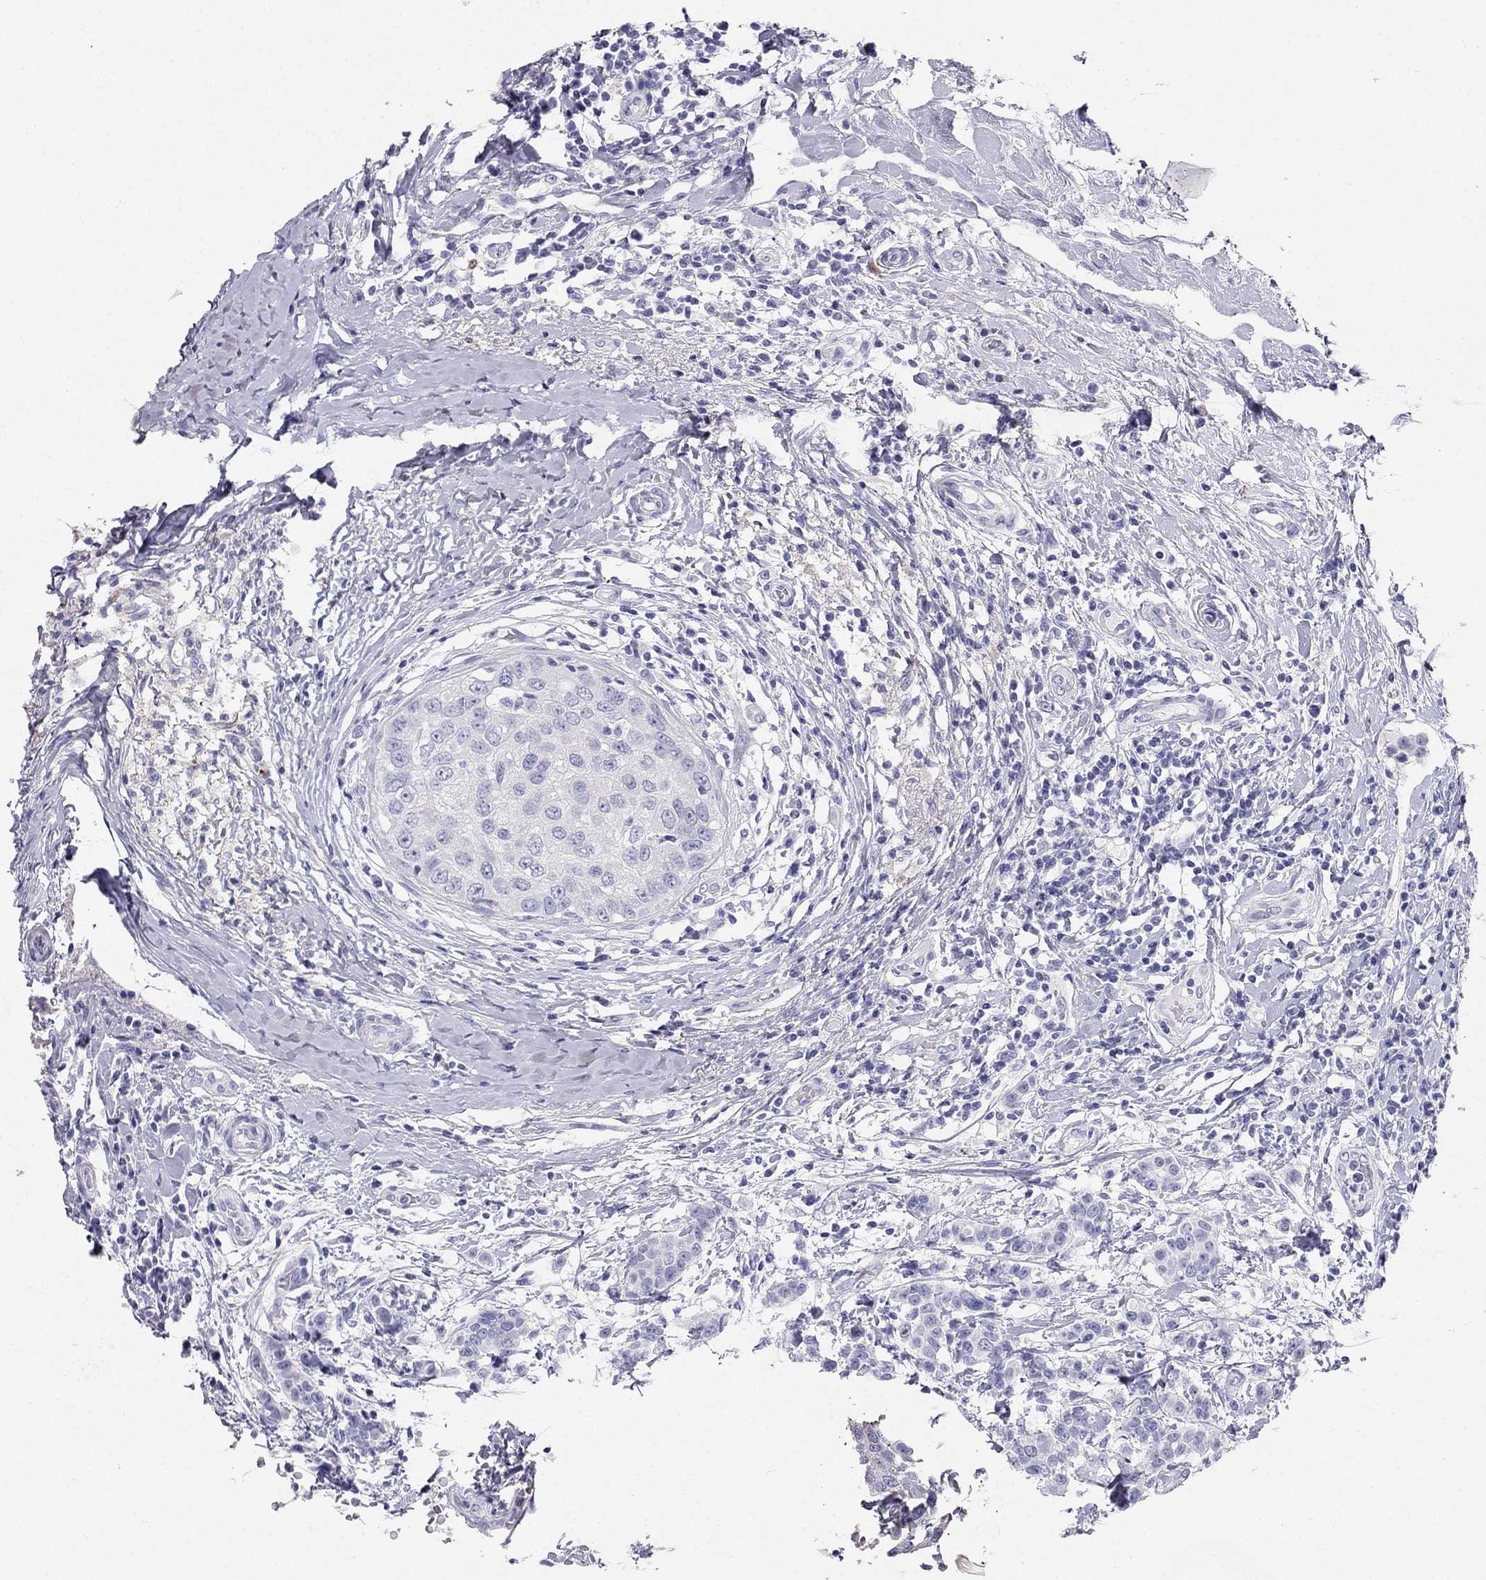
{"staining": {"intensity": "negative", "quantity": "none", "location": "none"}, "tissue": "breast cancer", "cell_type": "Tumor cells", "image_type": "cancer", "snomed": [{"axis": "morphology", "description": "Duct carcinoma"}, {"axis": "topography", "description": "Breast"}], "caption": "Immunohistochemistry of intraductal carcinoma (breast) displays no staining in tumor cells.", "gene": "RFLNA", "patient": {"sex": "female", "age": 27}}